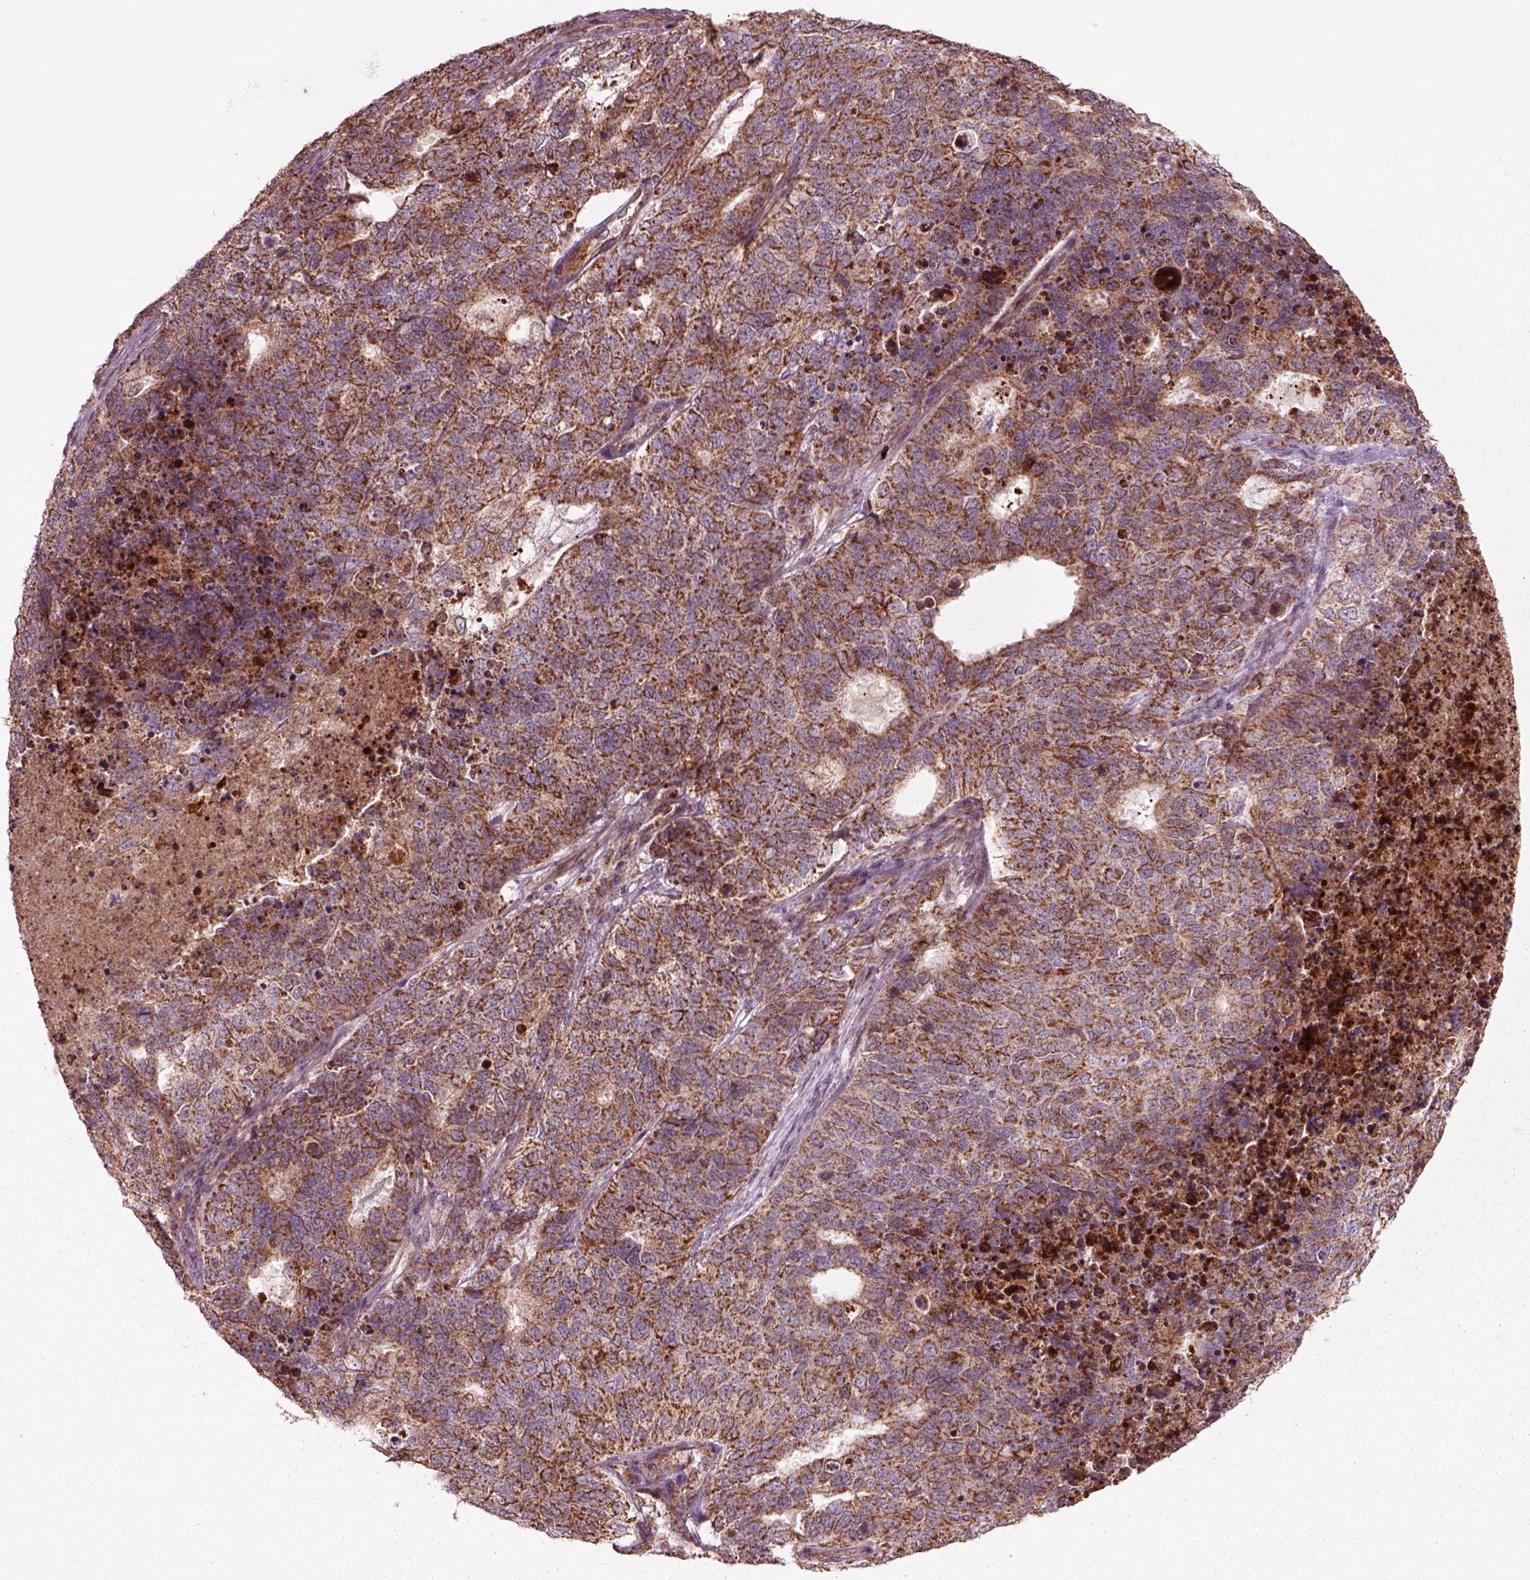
{"staining": {"intensity": "moderate", "quantity": ">75%", "location": "cytoplasmic/membranous"}, "tissue": "cervical cancer", "cell_type": "Tumor cells", "image_type": "cancer", "snomed": [{"axis": "morphology", "description": "Squamous cell carcinoma, NOS"}, {"axis": "topography", "description": "Cervix"}], "caption": "High-power microscopy captured an IHC image of cervical cancer (squamous cell carcinoma), revealing moderate cytoplasmic/membranous positivity in about >75% of tumor cells.", "gene": "SLC25A5", "patient": {"sex": "female", "age": 63}}